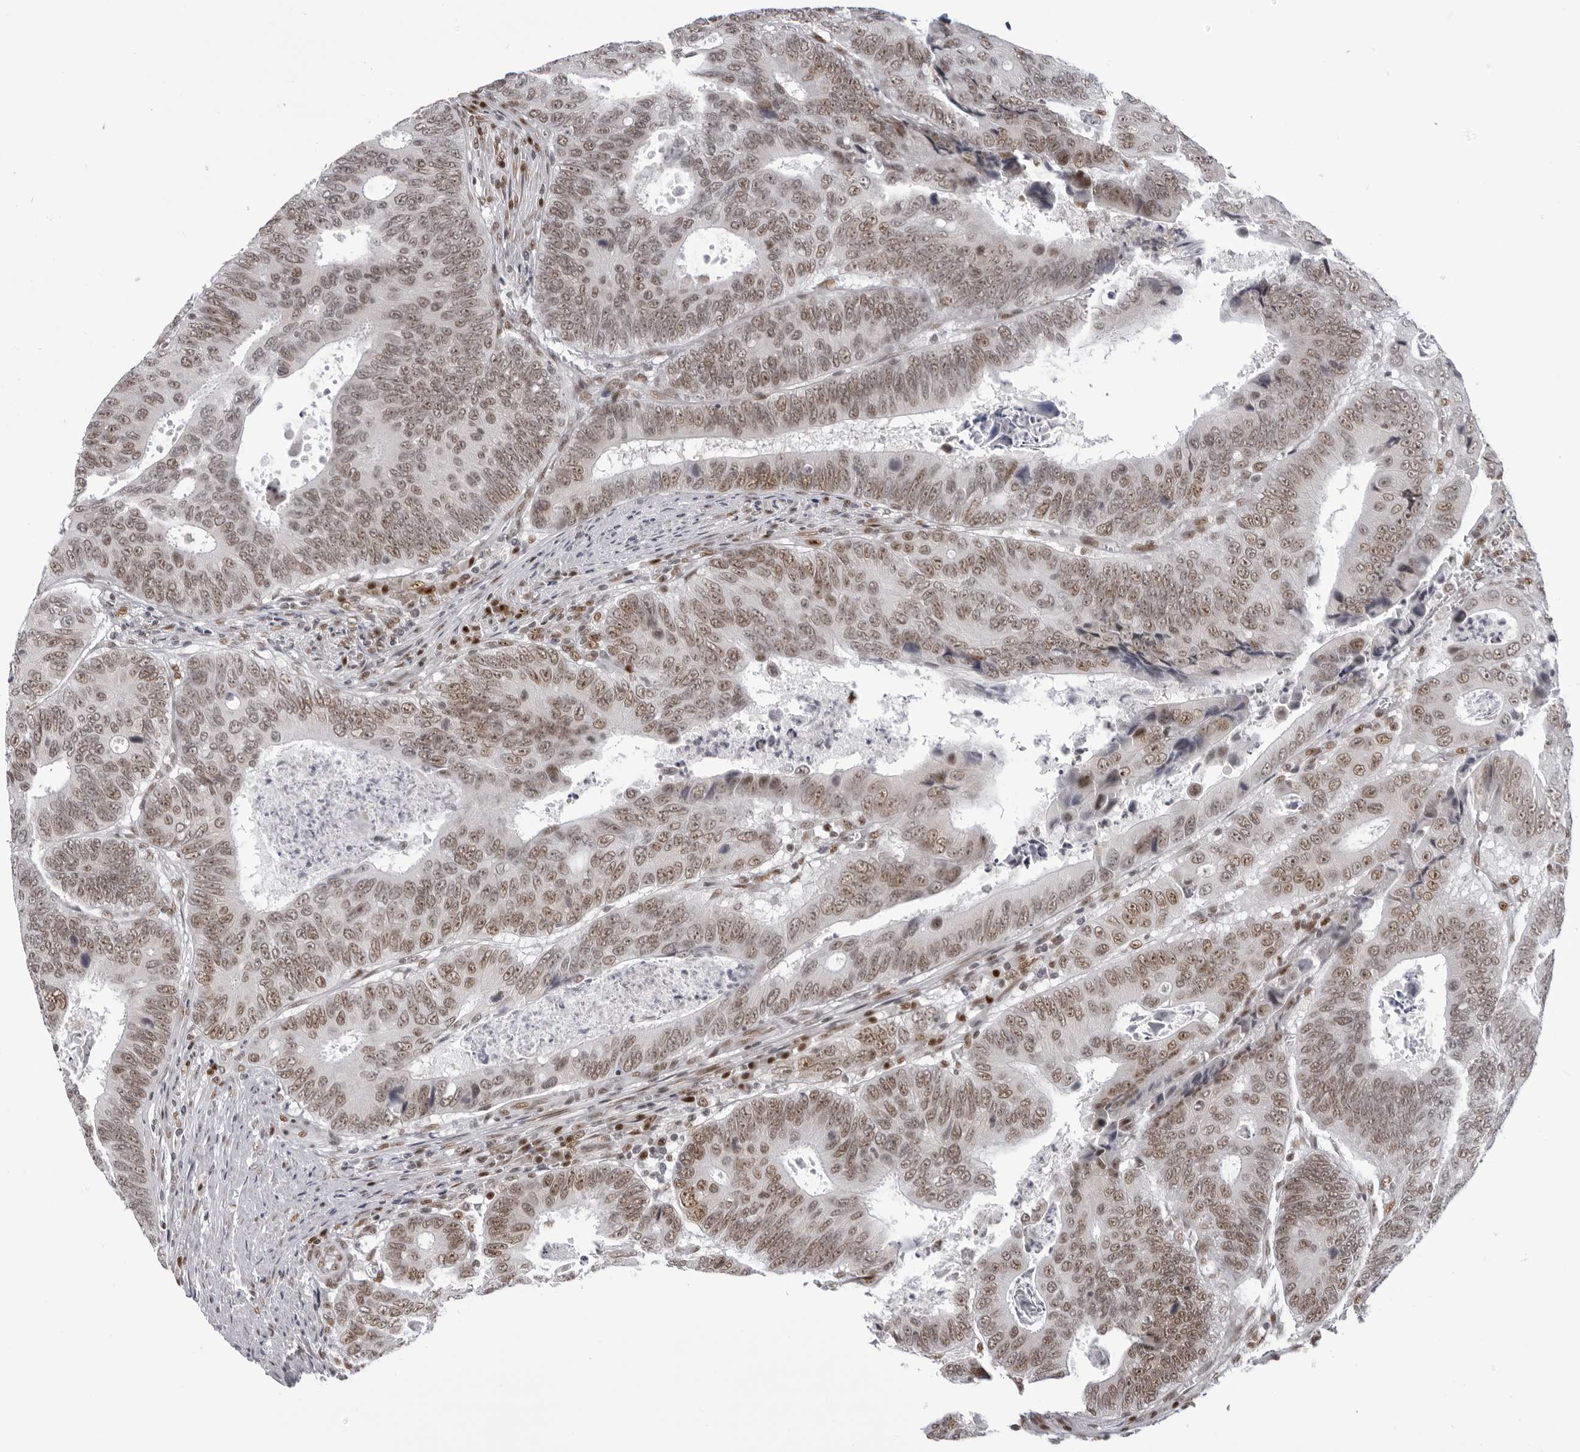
{"staining": {"intensity": "moderate", "quantity": ">75%", "location": "nuclear"}, "tissue": "colorectal cancer", "cell_type": "Tumor cells", "image_type": "cancer", "snomed": [{"axis": "morphology", "description": "Adenocarcinoma, NOS"}, {"axis": "topography", "description": "Colon"}], "caption": "A brown stain shows moderate nuclear positivity of a protein in human colorectal cancer (adenocarcinoma) tumor cells.", "gene": "HEXIM2", "patient": {"sex": "male", "age": 72}}